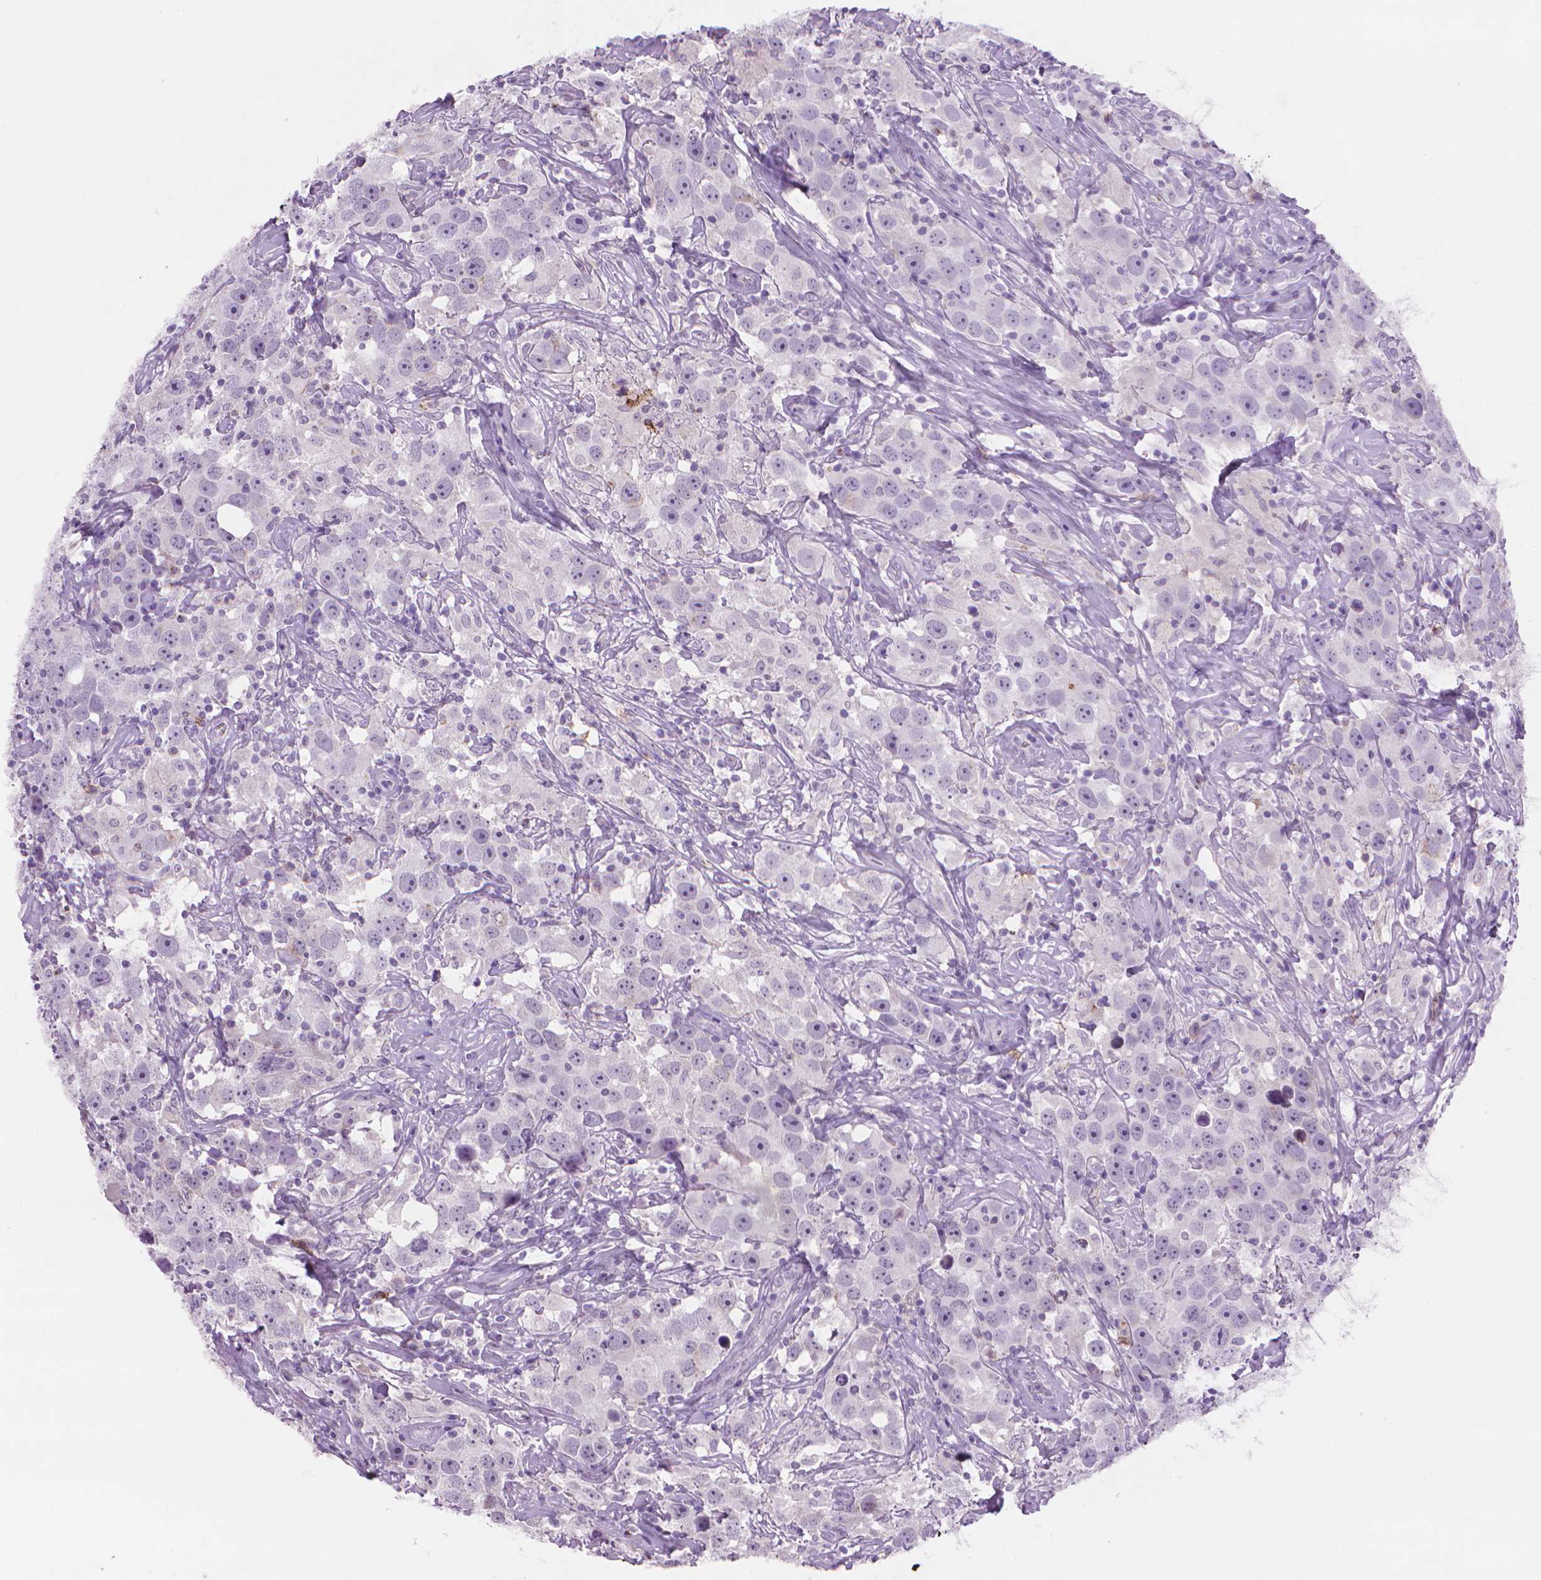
{"staining": {"intensity": "negative", "quantity": "none", "location": "none"}, "tissue": "testis cancer", "cell_type": "Tumor cells", "image_type": "cancer", "snomed": [{"axis": "morphology", "description": "Seminoma, NOS"}, {"axis": "topography", "description": "Testis"}], "caption": "This is an immunohistochemistry (IHC) photomicrograph of testis cancer (seminoma). There is no expression in tumor cells.", "gene": "MUC1", "patient": {"sex": "male", "age": 49}}